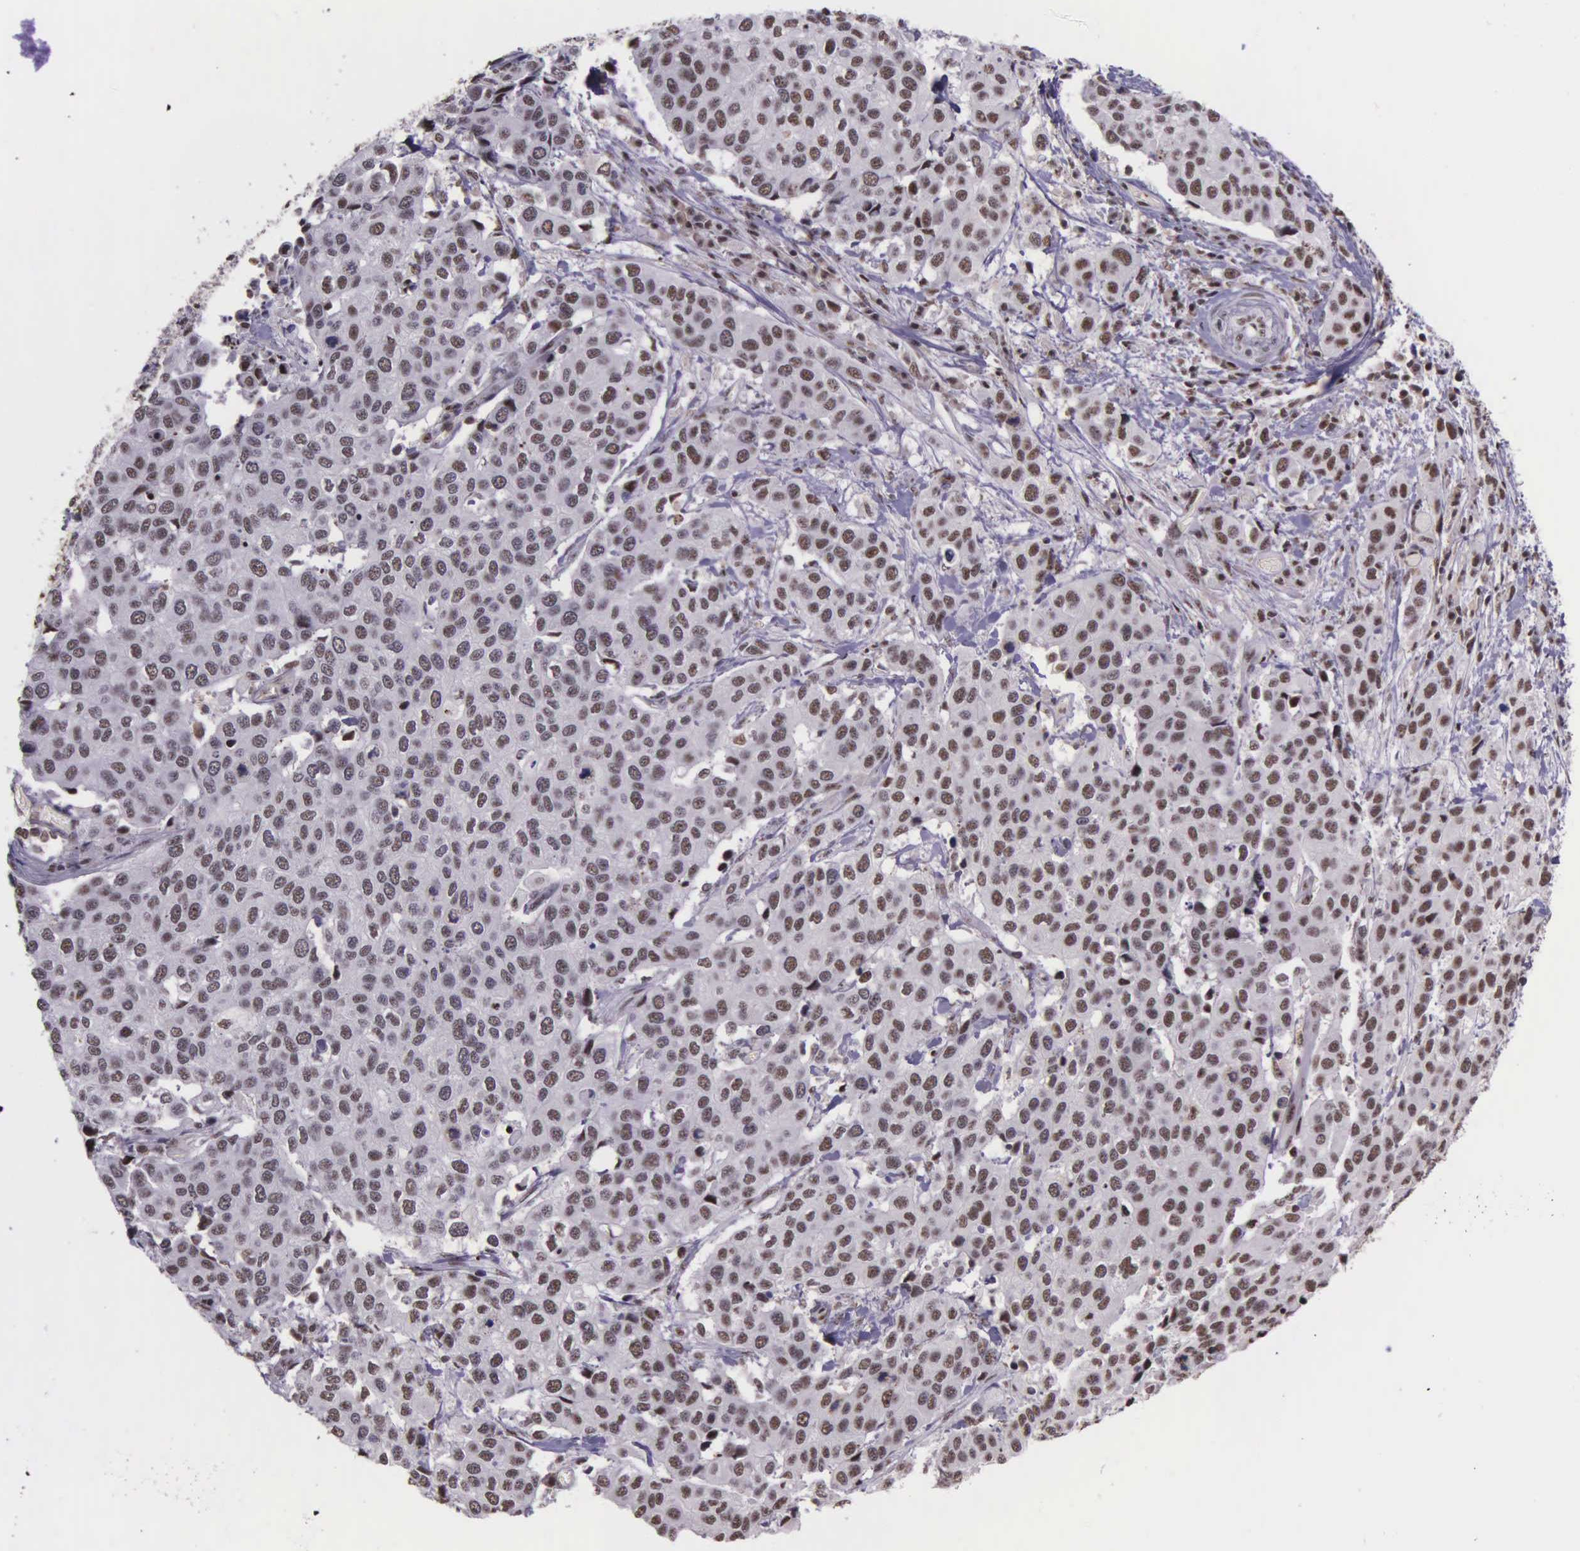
{"staining": {"intensity": "weak", "quantity": ">75%", "location": "nuclear"}, "tissue": "cervical cancer", "cell_type": "Tumor cells", "image_type": "cancer", "snomed": [{"axis": "morphology", "description": "Squamous cell carcinoma, NOS"}, {"axis": "topography", "description": "Cervix"}], "caption": "Squamous cell carcinoma (cervical) tissue displays weak nuclear staining in about >75% of tumor cells, visualized by immunohistochemistry.", "gene": "FAM47A", "patient": {"sex": "female", "age": 54}}